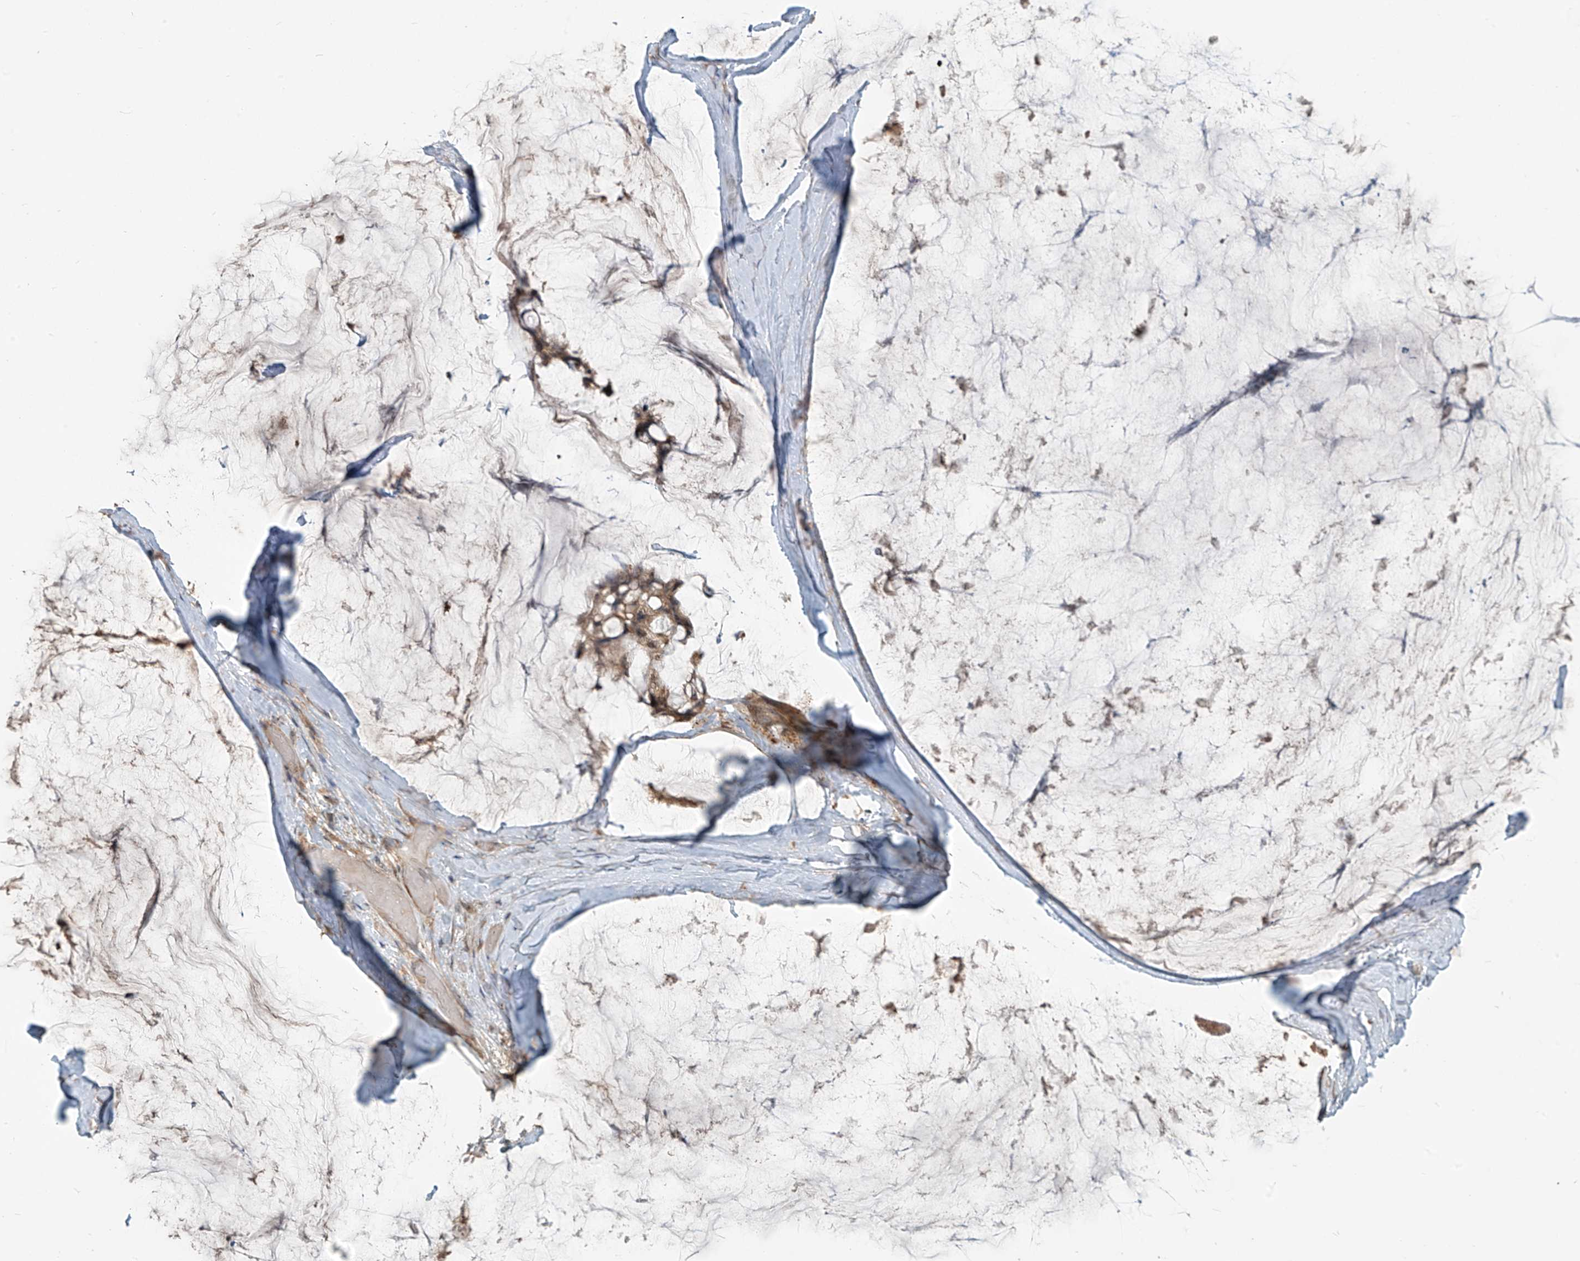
{"staining": {"intensity": "weak", "quantity": ">75%", "location": "cytoplasmic/membranous"}, "tissue": "ovarian cancer", "cell_type": "Tumor cells", "image_type": "cancer", "snomed": [{"axis": "morphology", "description": "Cystadenocarcinoma, mucinous, NOS"}, {"axis": "topography", "description": "Ovary"}], "caption": "Immunohistochemical staining of human ovarian cancer demonstrates weak cytoplasmic/membranous protein expression in approximately >75% of tumor cells.", "gene": "KATNIP", "patient": {"sex": "female", "age": 39}}